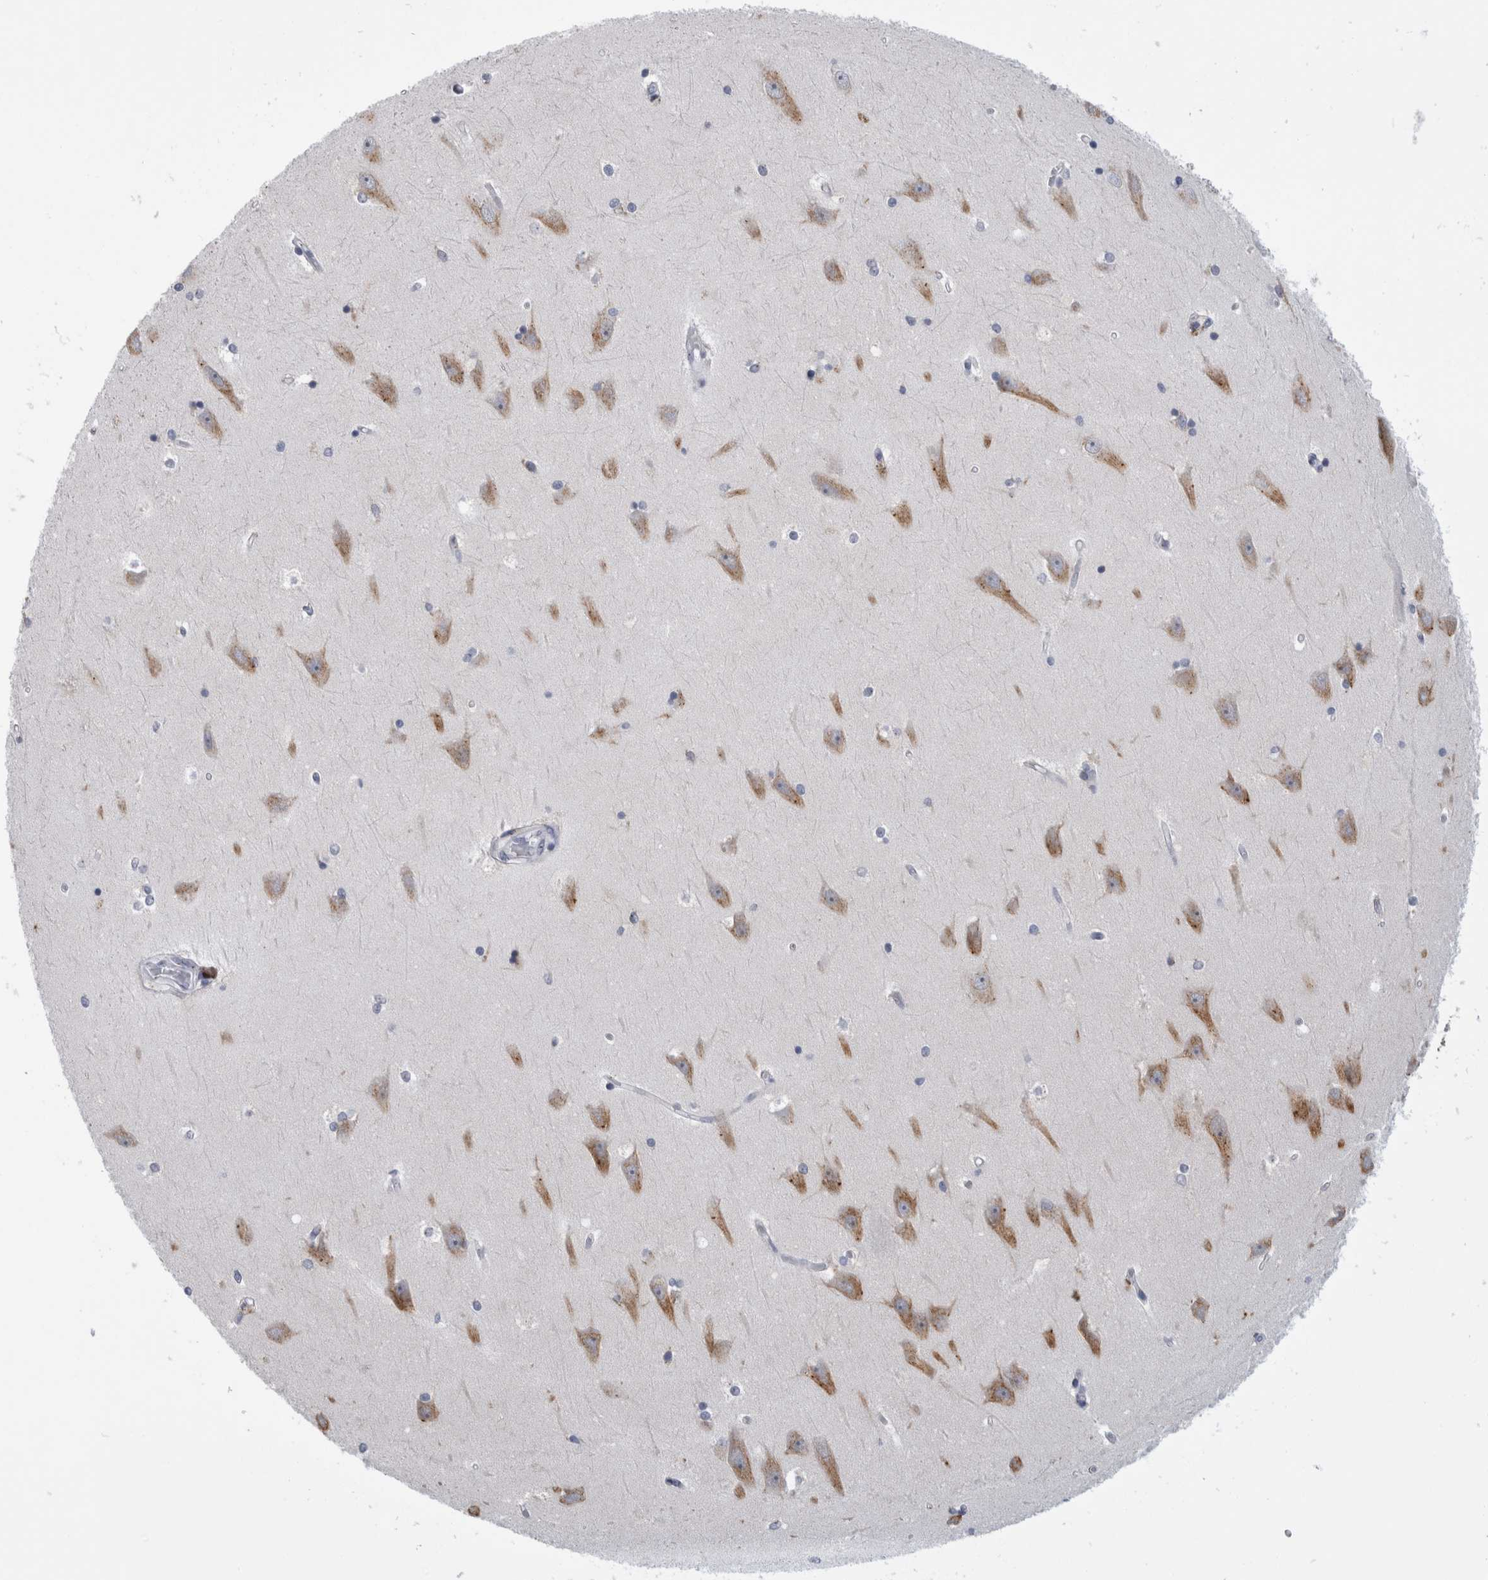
{"staining": {"intensity": "moderate", "quantity": "<25%", "location": "cytoplasmic/membranous"}, "tissue": "hippocampus", "cell_type": "Glial cells", "image_type": "normal", "snomed": [{"axis": "morphology", "description": "Normal tissue, NOS"}, {"axis": "topography", "description": "Hippocampus"}], "caption": "Immunohistochemistry image of benign human hippocampus stained for a protein (brown), which shows low levels of moderate cytoplasmic/membranous positivity in approximately <25% of glial cells.", "gene": "AKAP9", "patient": {"sex": "male", "age": 45}}